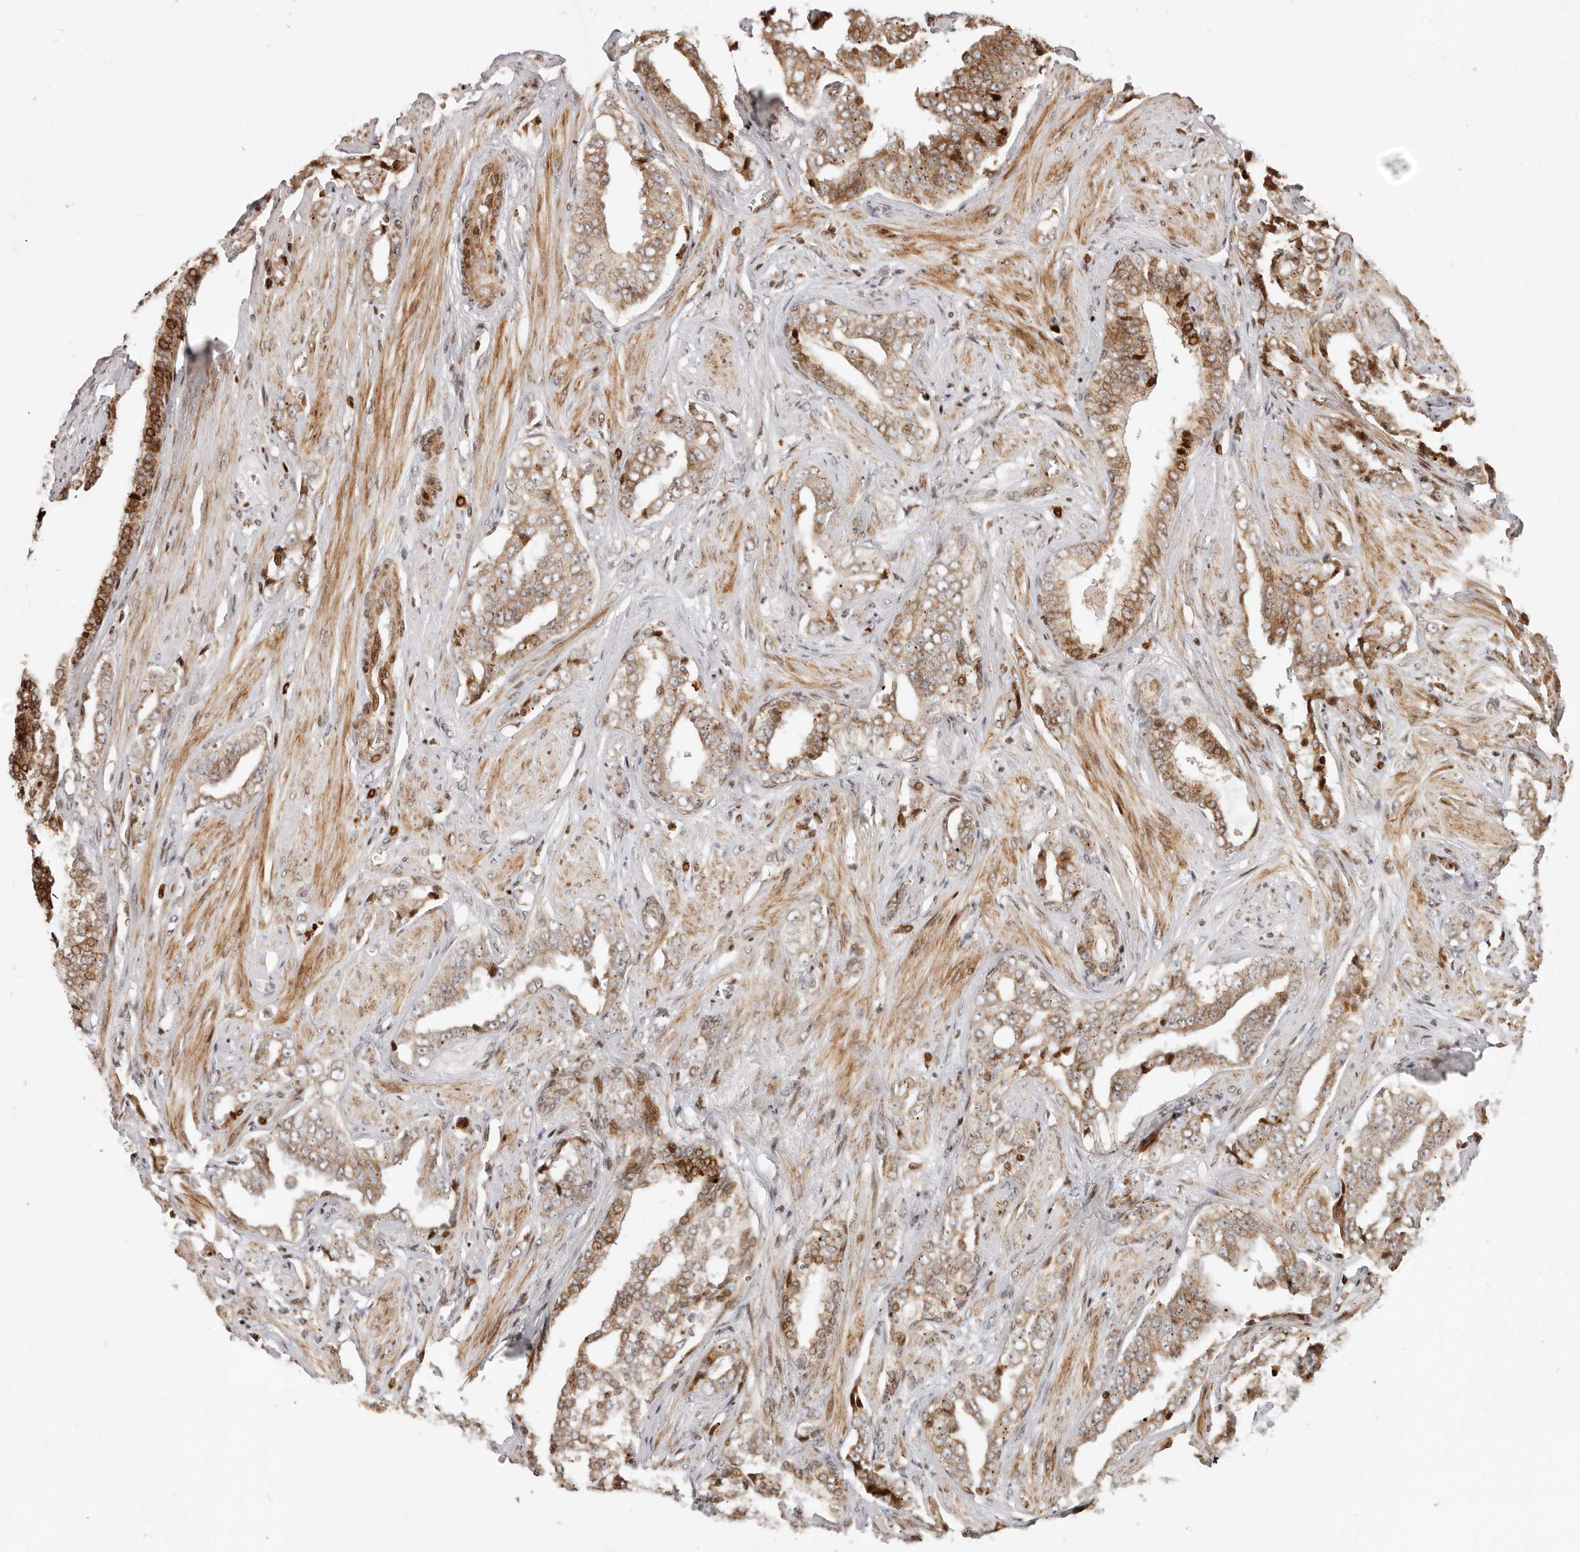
{"staining": {"intensity": "moderate", "quantity": "25%-75%", "location": "cytoplasmic/membranous,nuclear"}, "tissue": "prostate cancer", "cell_type": "Tumor cells", "image_type": "cancer", "snomed": [{"axis": "morphology", "description": "Adenocarcinoma, High grade"}, {"axis": "topography", "description": "Prostate"}], "caption": "Immunohistochemistry (DAB (3,3'-diaminobenzidine)) staining of human high-grade adenocarcinoma (prostate) displays moderate cytoplasmic/membranous and nuclear protein expression in approximately 25%-75% of tumor cells.", "gene": "TRIM4", "patient": {"sex": "male", "age": 71}}